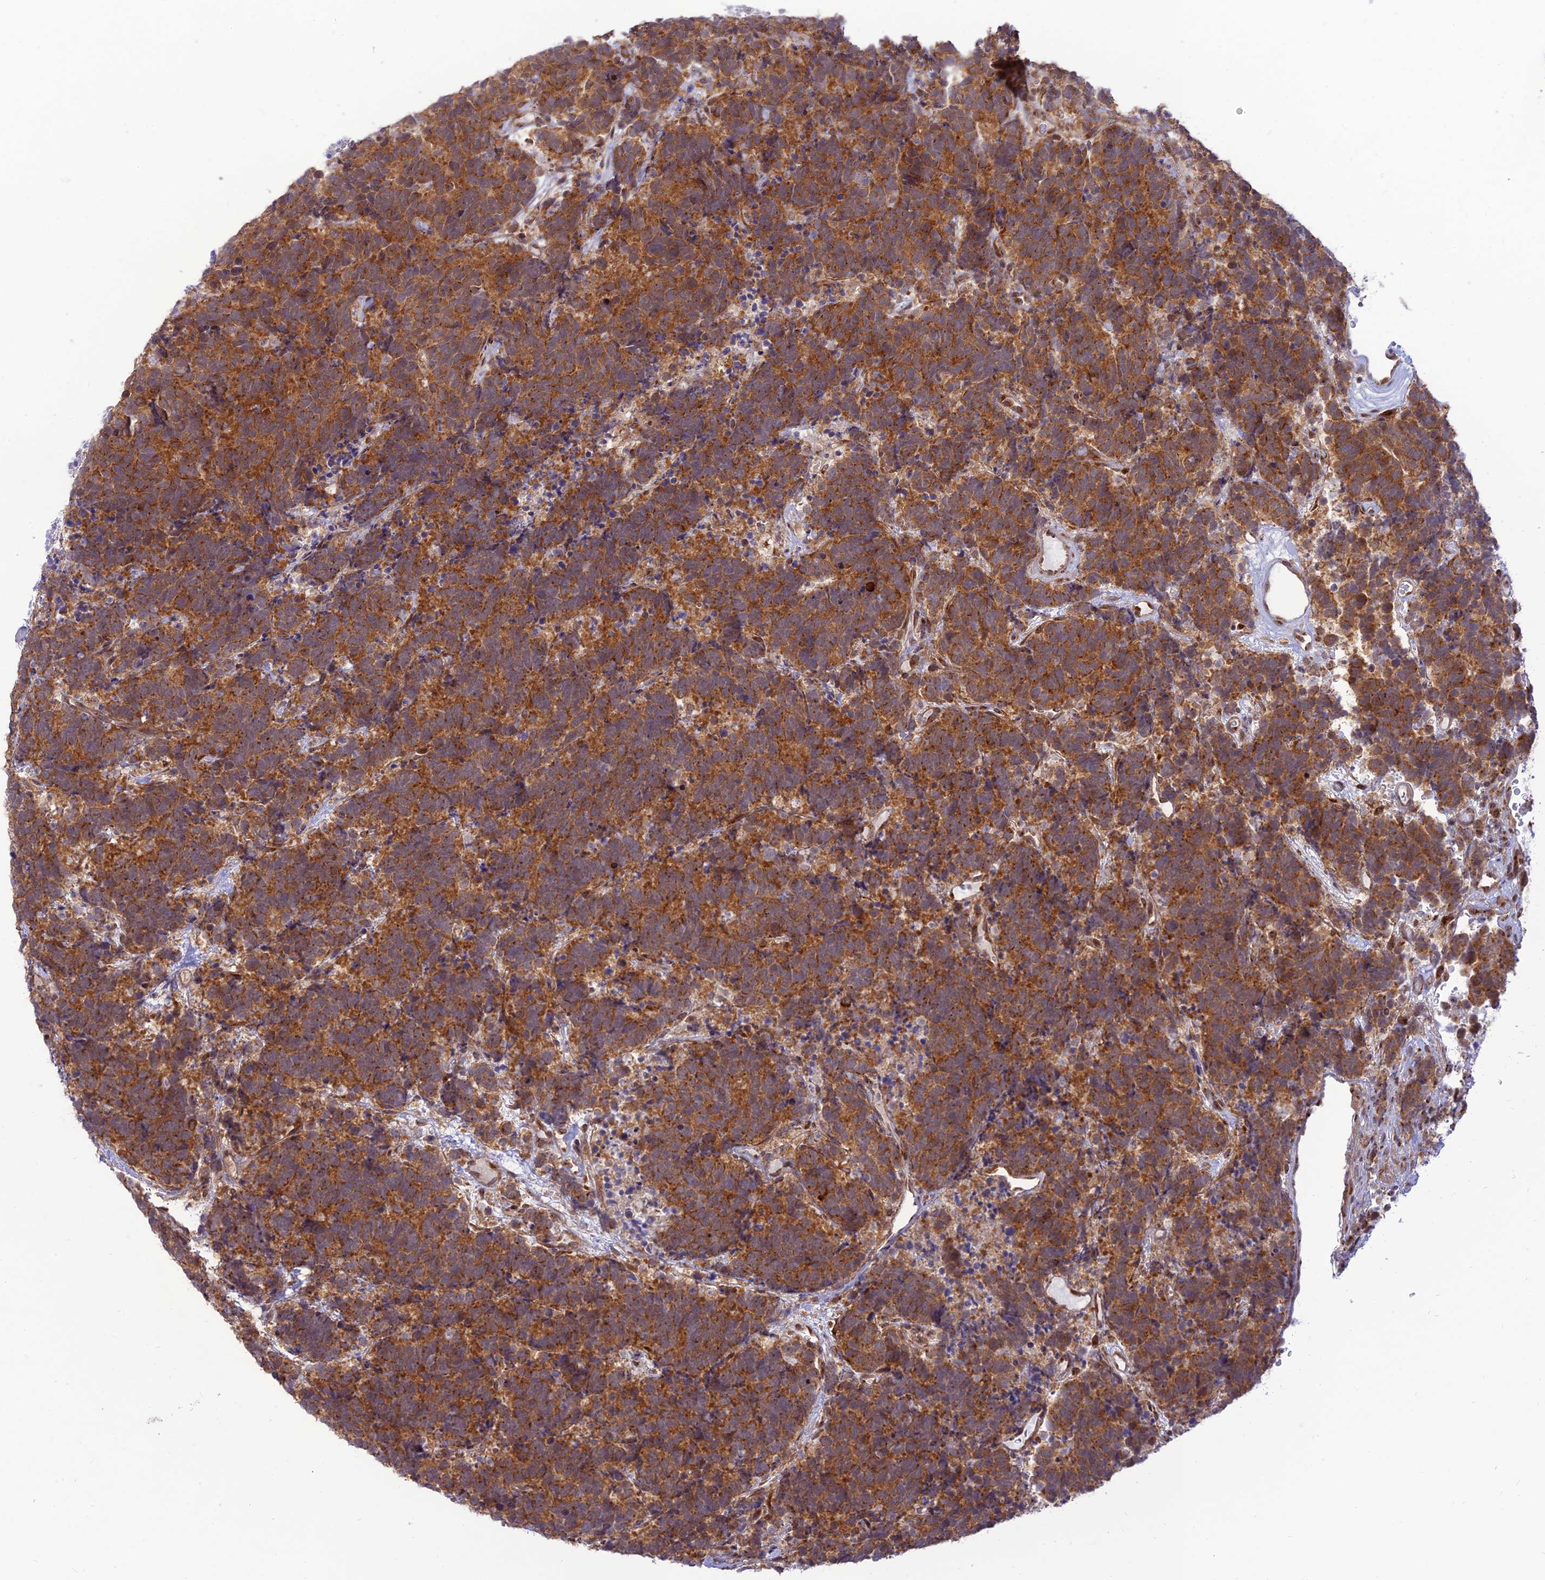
{"staining": {"intensity": "moderate", "quantity": ">75%", "location": "cytoplasmic/membranous"}, "tissue": "carcinoid", "cell_type": "Tumor cells", "image_type": "cancer", "snomed": [{"axis": "morphology", "description": "Carcinoma, NOS"}, {"axis": "morphology", "description": "Carcinoid, malignant, NOS"}, {"axis": "topography", "description": "Urinary bladder"}], "caption": "Immunohistochemistry (IHC) image of carcinoid stained for a protein (brown), which reveals medium levels of moderate cytoplasmic/membranous positivity in approximately >75% of tumor cells.", "gene": "GOLGA3", "patient": {"sex": "male", "age": 57}}